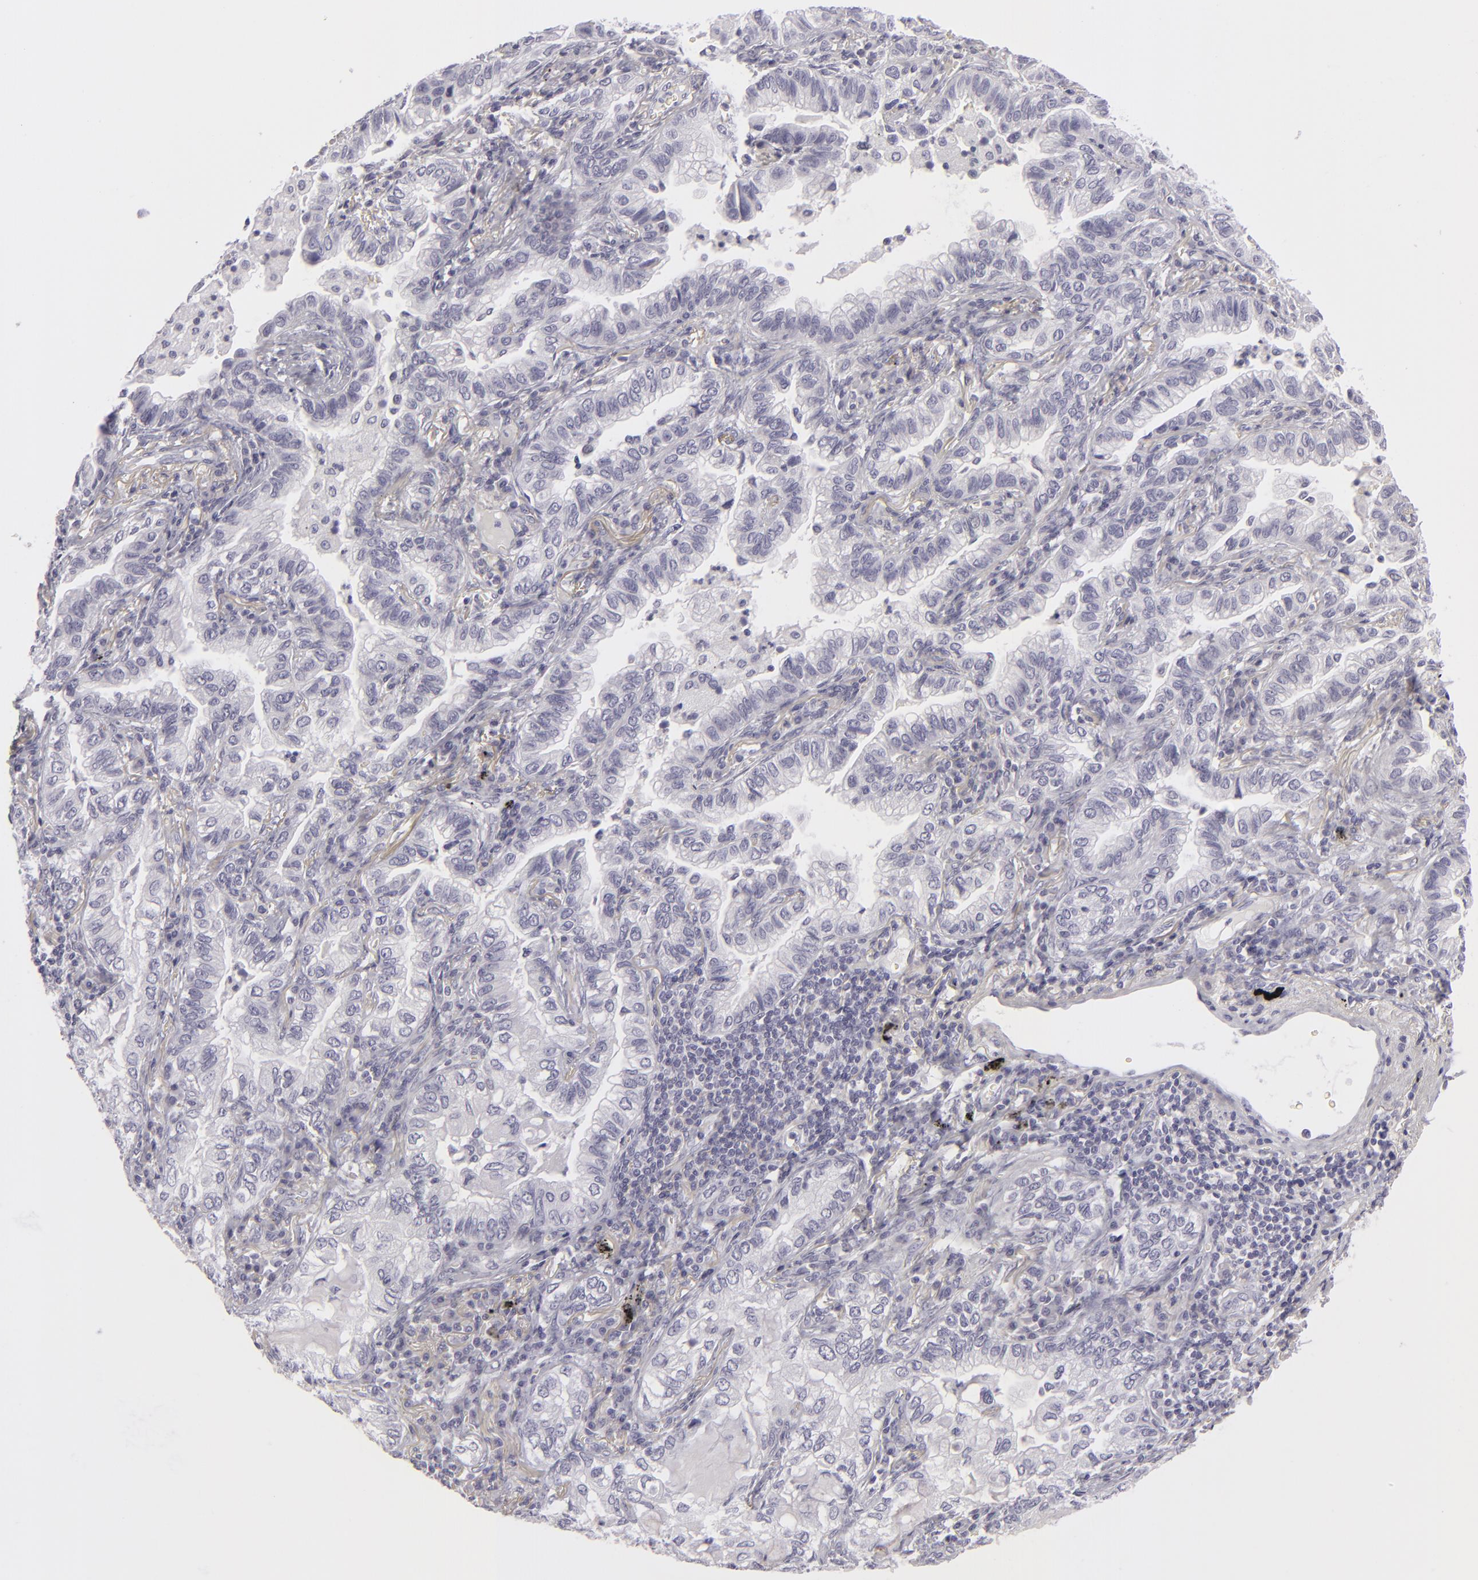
{"staining": {"intensity": "negative", "quantity": "none", "location": "none"}, "tissue": "lung cancer", "cell_type": "Tumor cells", "image_type": "cancer", "snomed": [{"axis": "morphology", "description": "Adenocarcinoma, NOS"}, {"axis": "topography", "description": "Lung"}], "caption": "There is no significant positivity in tumor cells of lung cancer (adenocarcinoma). The staining was performed using DAB (3,3'-diaminobenzidine) to visualize the protein expression in brown, while the nuclei were stained in blue with hematoxylin (Magnification: 20x).", "gene": "DLG4", "patient": {"sex": "female", "age": 50}}